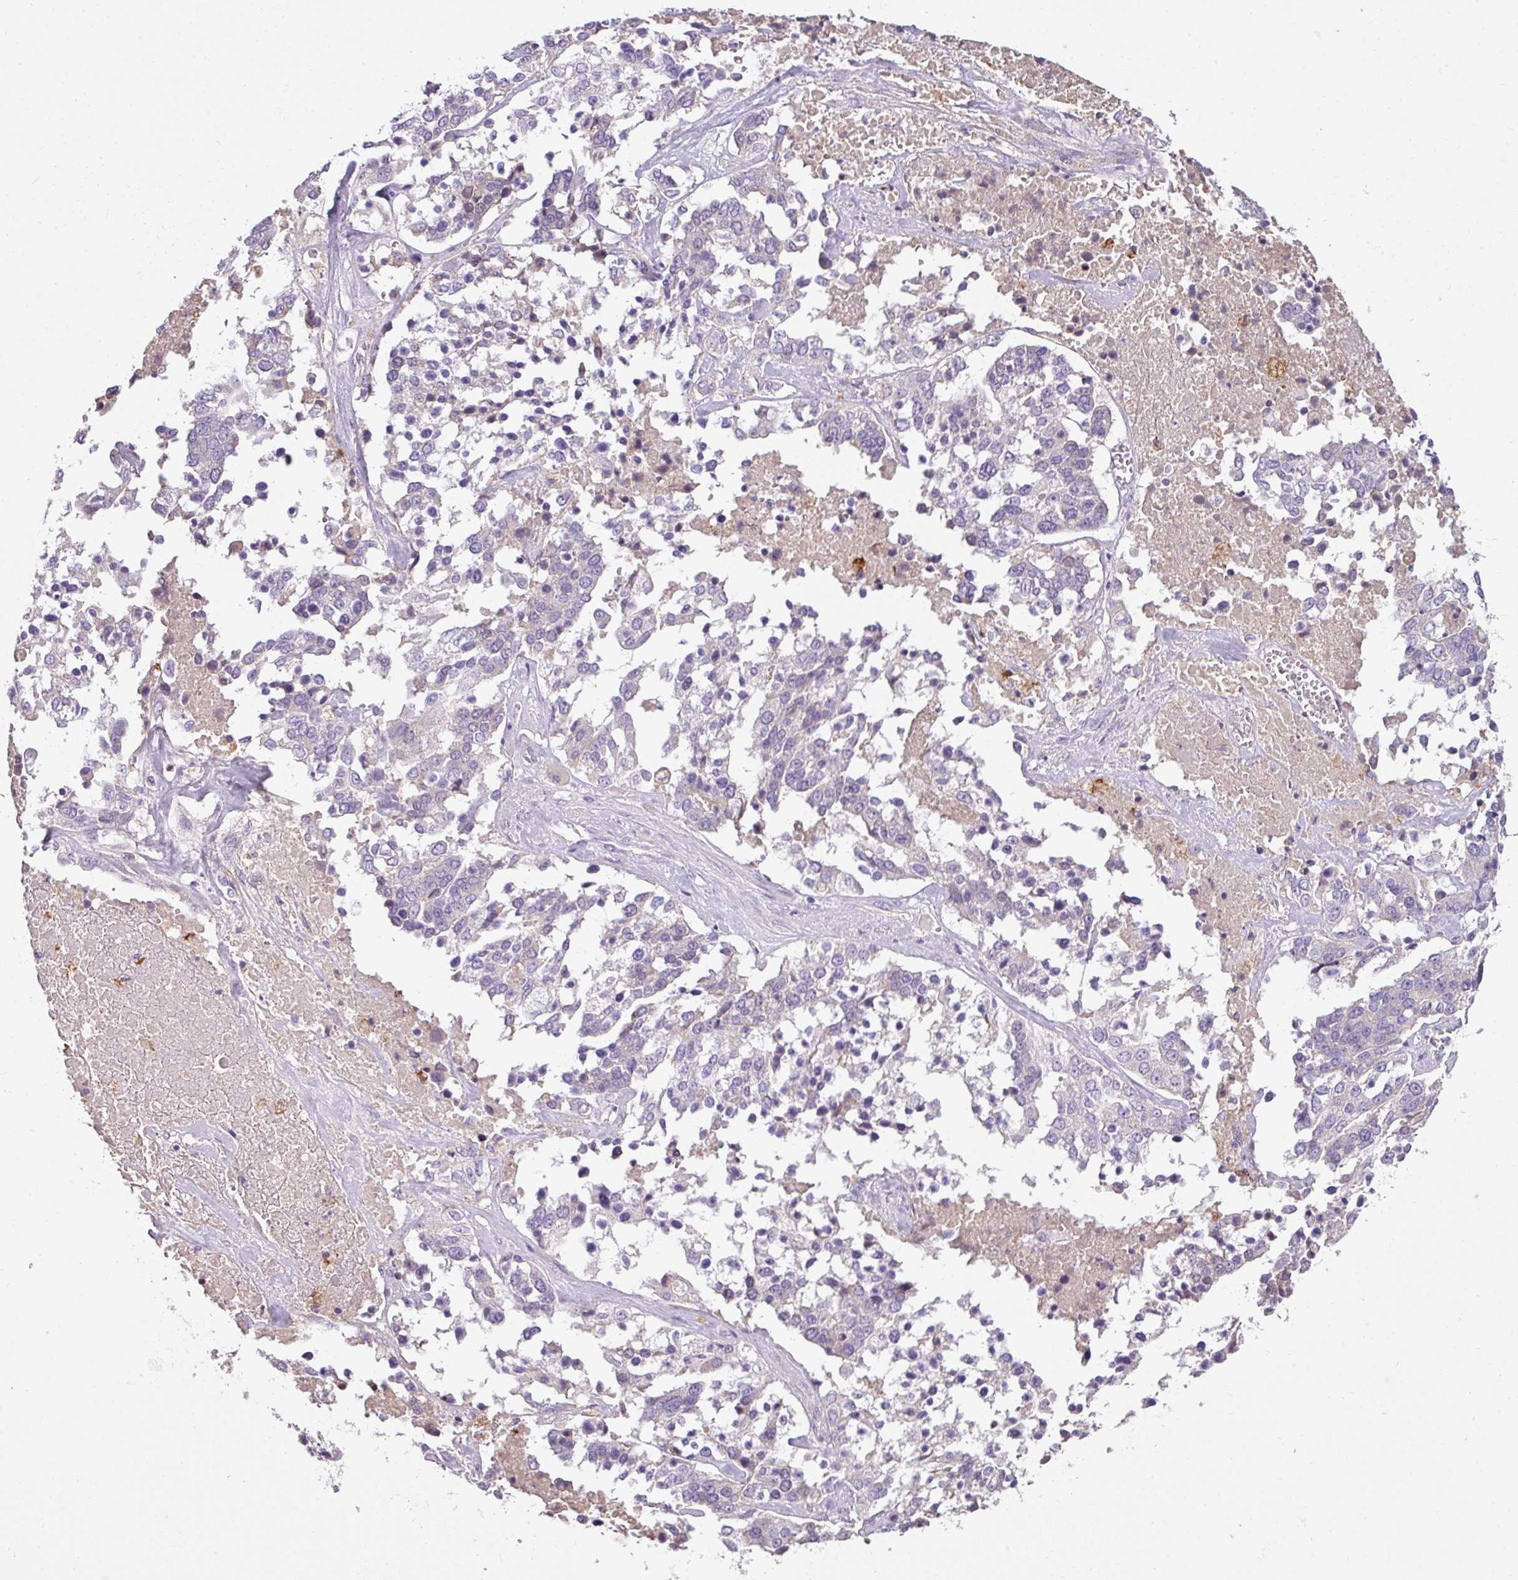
{"staining": {"intensity": "negative", "quantity": "none", "location": "none"}, "tissue": "ovarian cancer", "cell_type": "Tumor cells", "image_type": "cancer", "snomed": [{"axis": "morphology", "description": "Cystadenocarcinoma, serous, NOS"}, {"axis": "topography", "description": "Ovary"}], "caption": "High power microscopy image of an IHC image of ovarian cancer (serous cystadenocarcinoma), revealing no significant staining in tumor cells. (Stains: DAB (3,3'-diaminobenzidine) IHC with hematoxylin counter stain, Microscopy: brightfield microscopy at high magnification).", "gene": "OR6C6", "patient": {"sex": "female", "age": 44}}